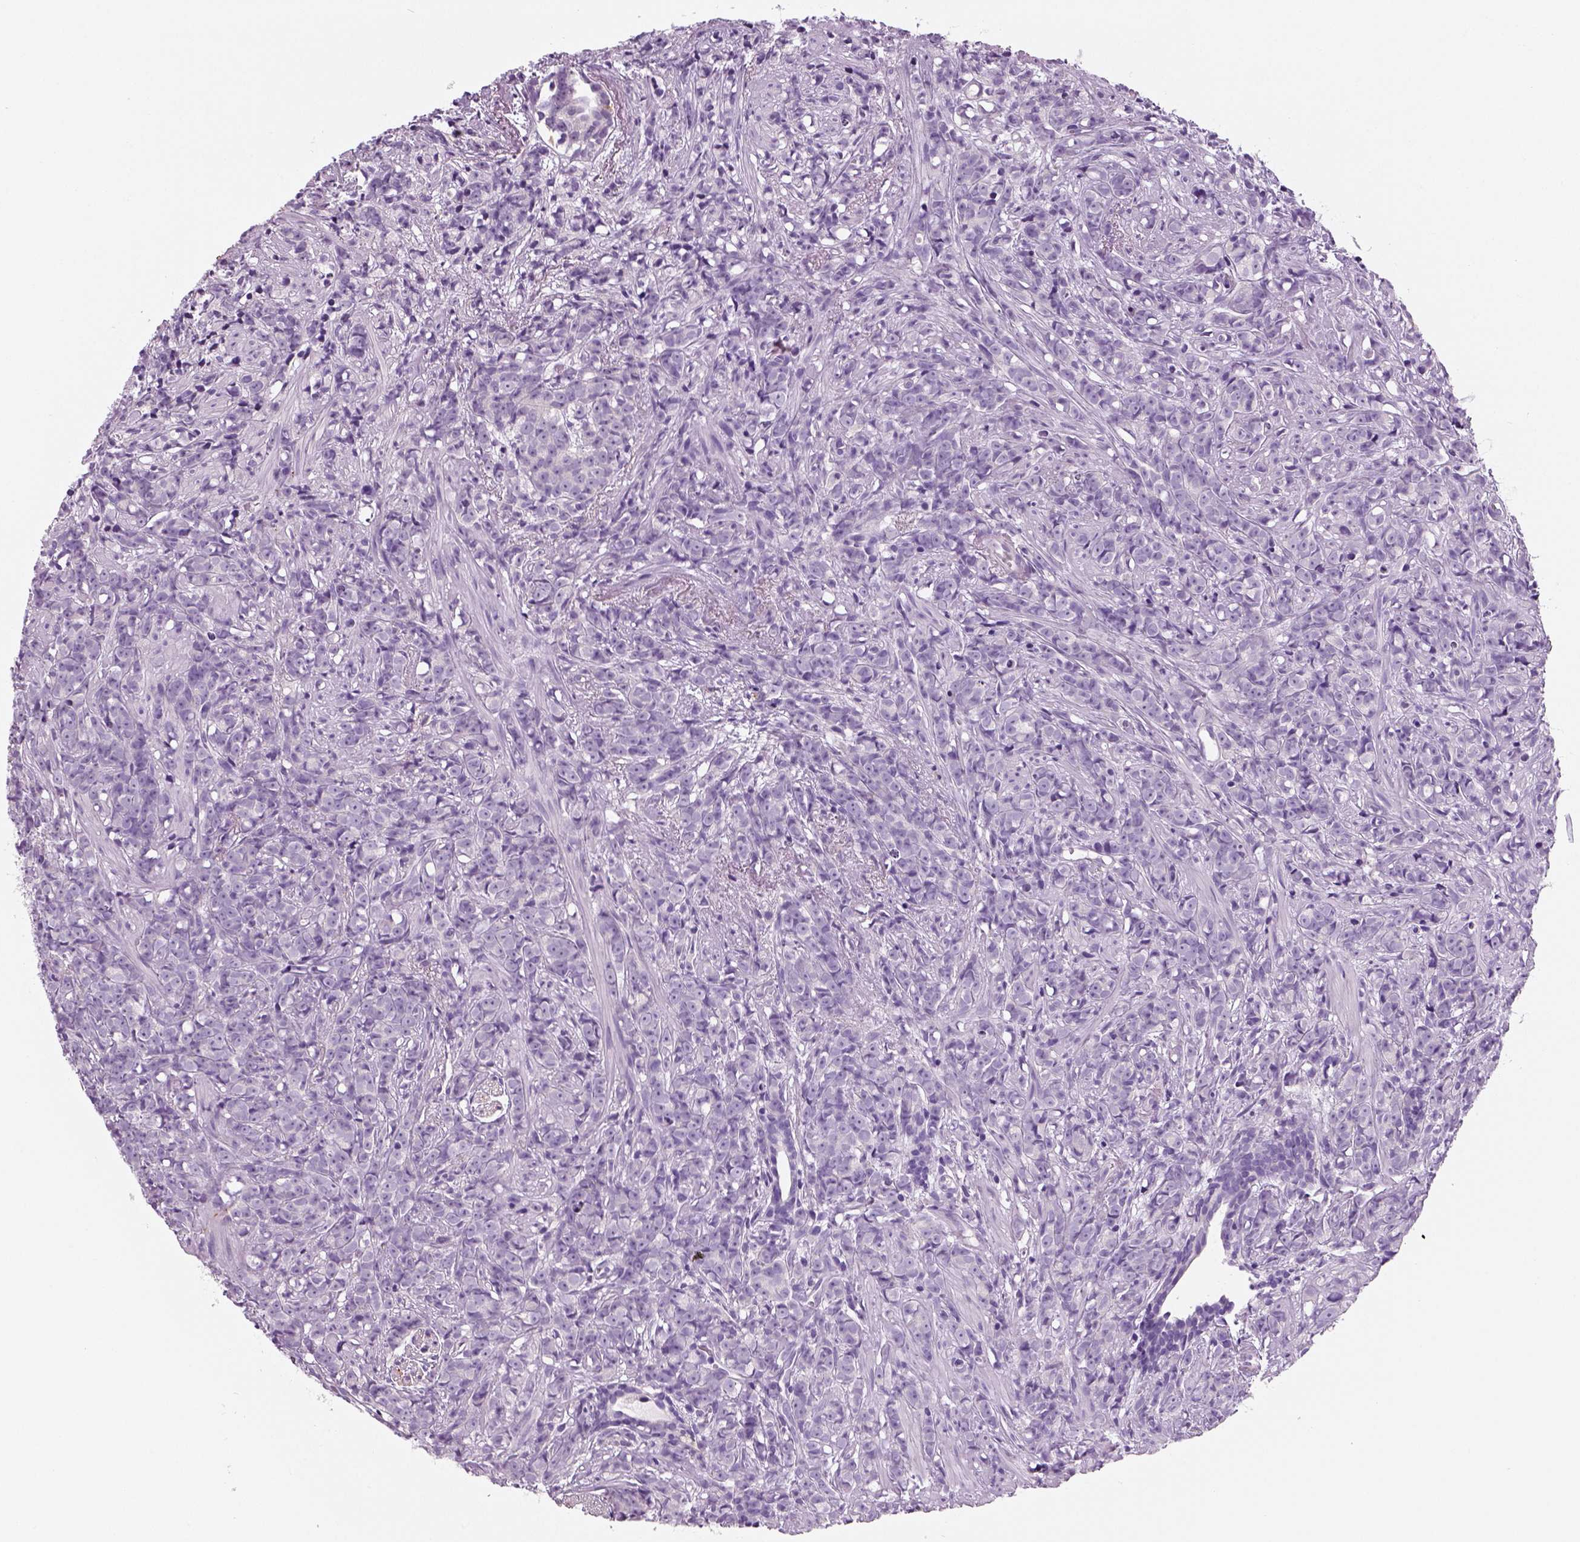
{"staining": {"intensity": "negative", "quantity": "none", "location": "none"}, "tissue": "prostate cancer", "cell_type": "Tumor cells", "image_type": "cancer", "snomed": [{"axis": "morphology", "description": "Adenocarcinoma, High grade"}, {"axis": "topography", "description": "Prostate"}], "caption": "The image exhibits no significant expression in tumor cells of prostate cancer.", "gene": "NECAB2", "patient": {"sex": "male", "age": 81}}